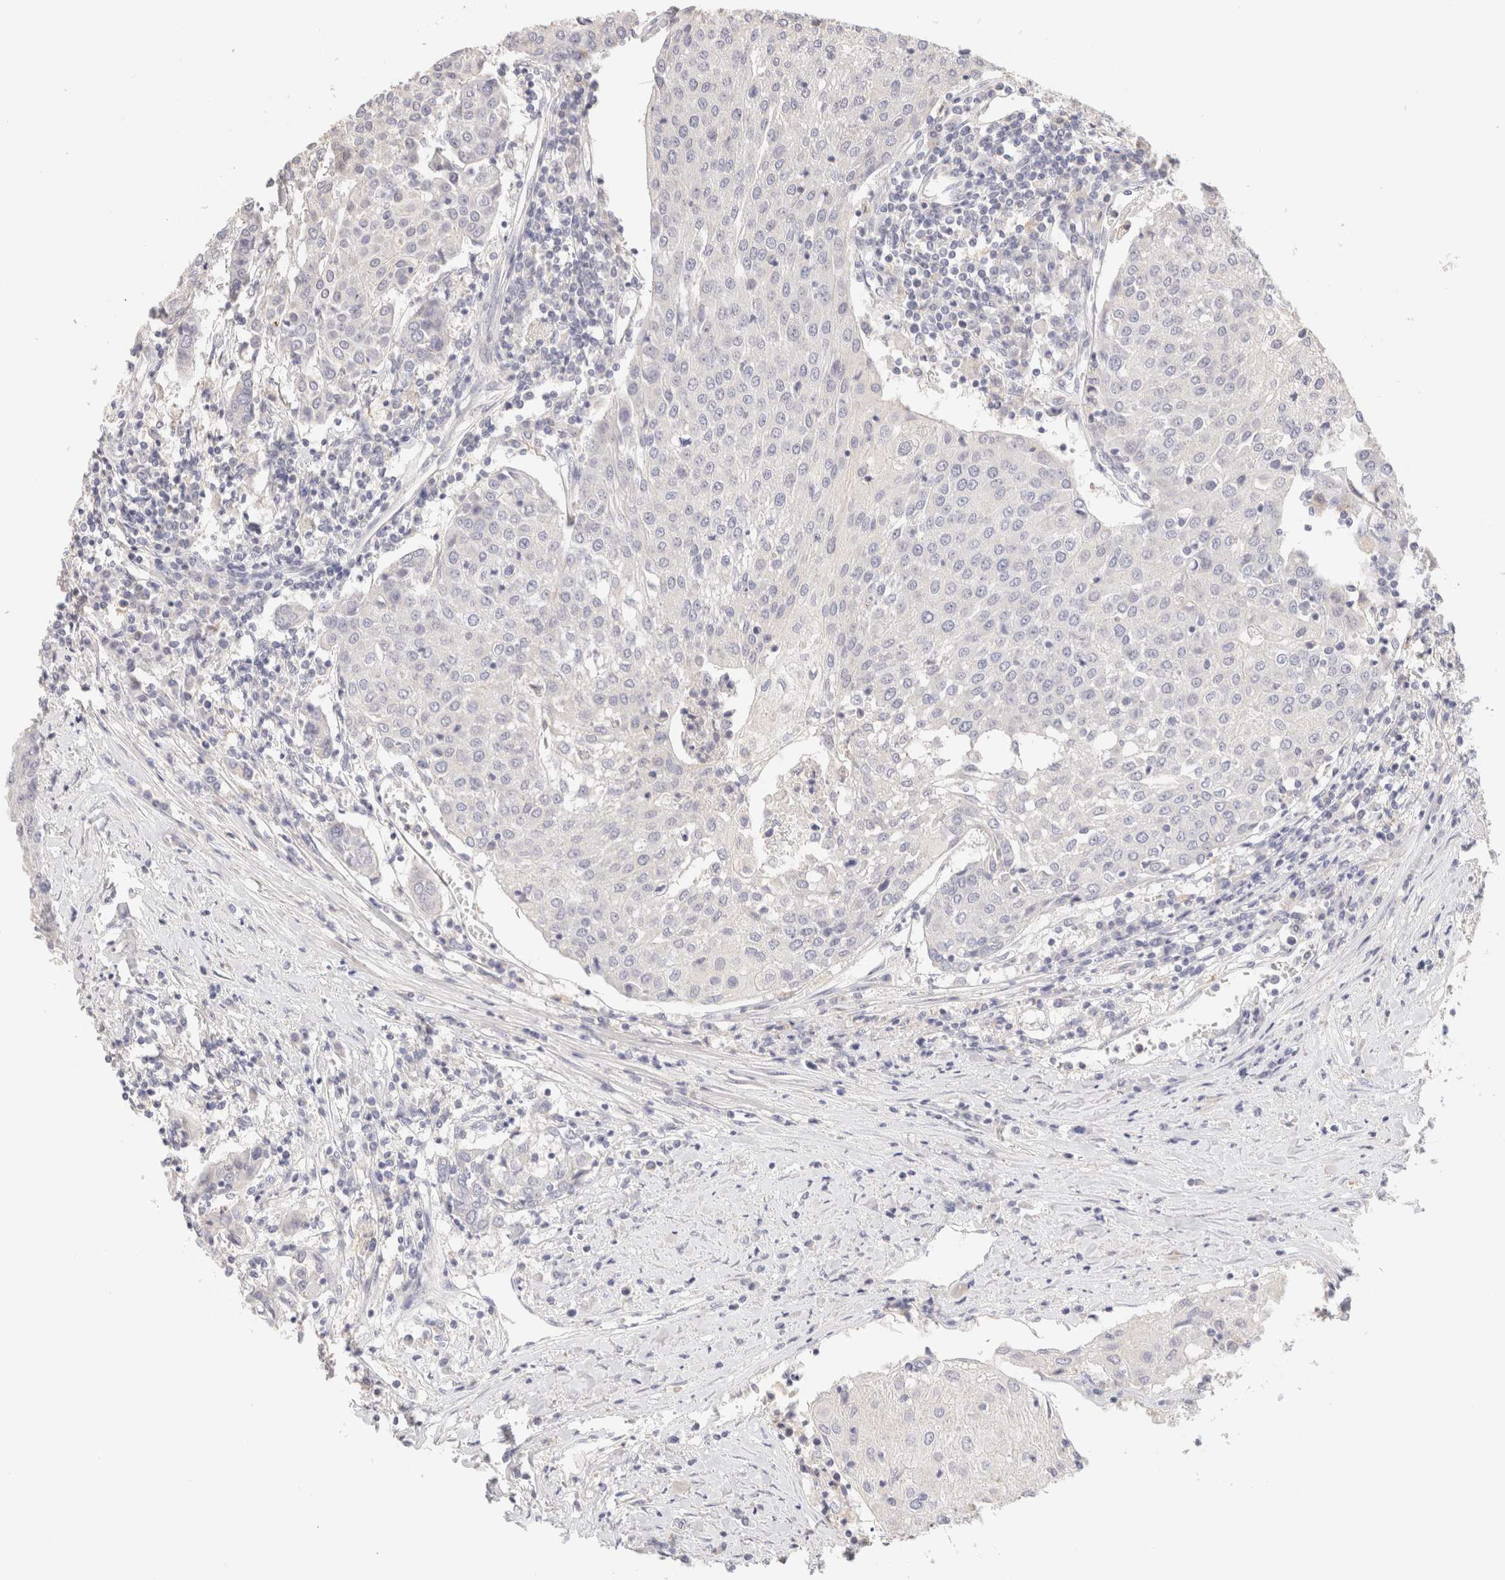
{"staining": {"intensity": "negative", "quantity": "none", "location": "none"}, "tissue": "urothelial cancer", "cell_type": "Tumor cells", "image_type": "cancer", "snomed": [{"axis": "morphology", "description": "Urothelial carcinoma, High grade"}, {"axis": "topography", "description": "Urinary bladder"}], "caption": "High magnification brightfield microscopy of high-grade urothelial carcinoma stained with DAB (3,3'-diaminobenzidine) (brown) and counterstained with hematoxylin (blue): tumor cells show no significant staining.", "gene": "SCGB2A2", "patient": {"sex": "female", "age": 85}}